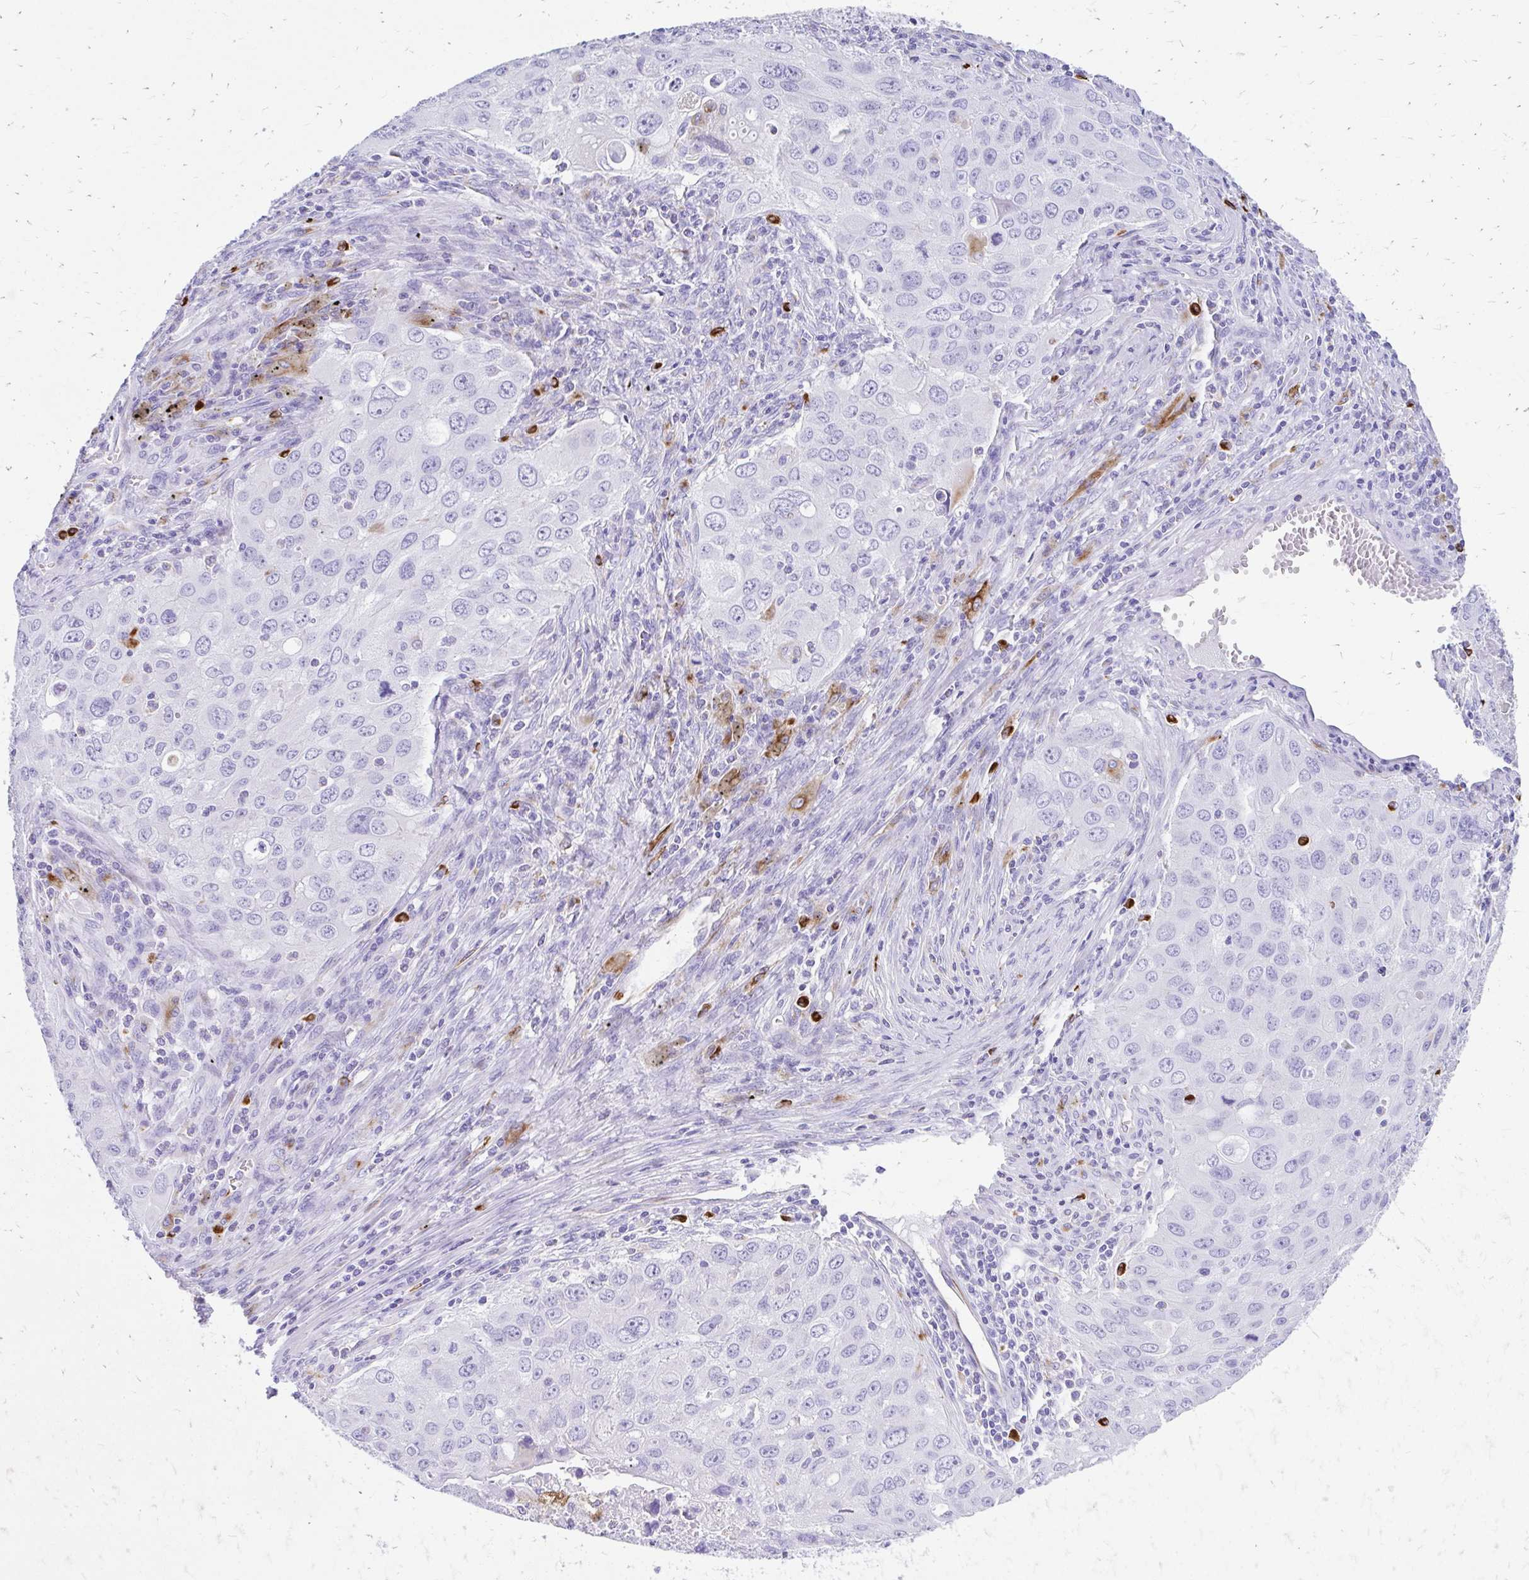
{"staining": {"intensity": "negative", "quantity": "none", "location": "none"}, "tissue": "lung cancer", "cell_type": "Tumor cells", "image_type": "cancer", "snomed": [{"axis": "morphology", "description": "Adenocarcinoma, NOS"}, {"axis": "morphology", "description": "Adenocarcinoma, metastatic, NOS"}, {"axis": "topography", "description": "Lymph node"}, {"axis": "topography", "description": "Lung"}], "caption": "Immunohistochemistry (IHC) histopathology image of neoplastic tissue: human adenocarcinoma (lung) stained with DAB (3,3'-diaminobenzidine) reveals no significant protein positivity in tumor cells. (DAB (3,3'-diaminobenzidine) IHC with hematoxylin counter stain).", "gene": "ZNF699", "patient": {"sex": "female", "age": 42}}